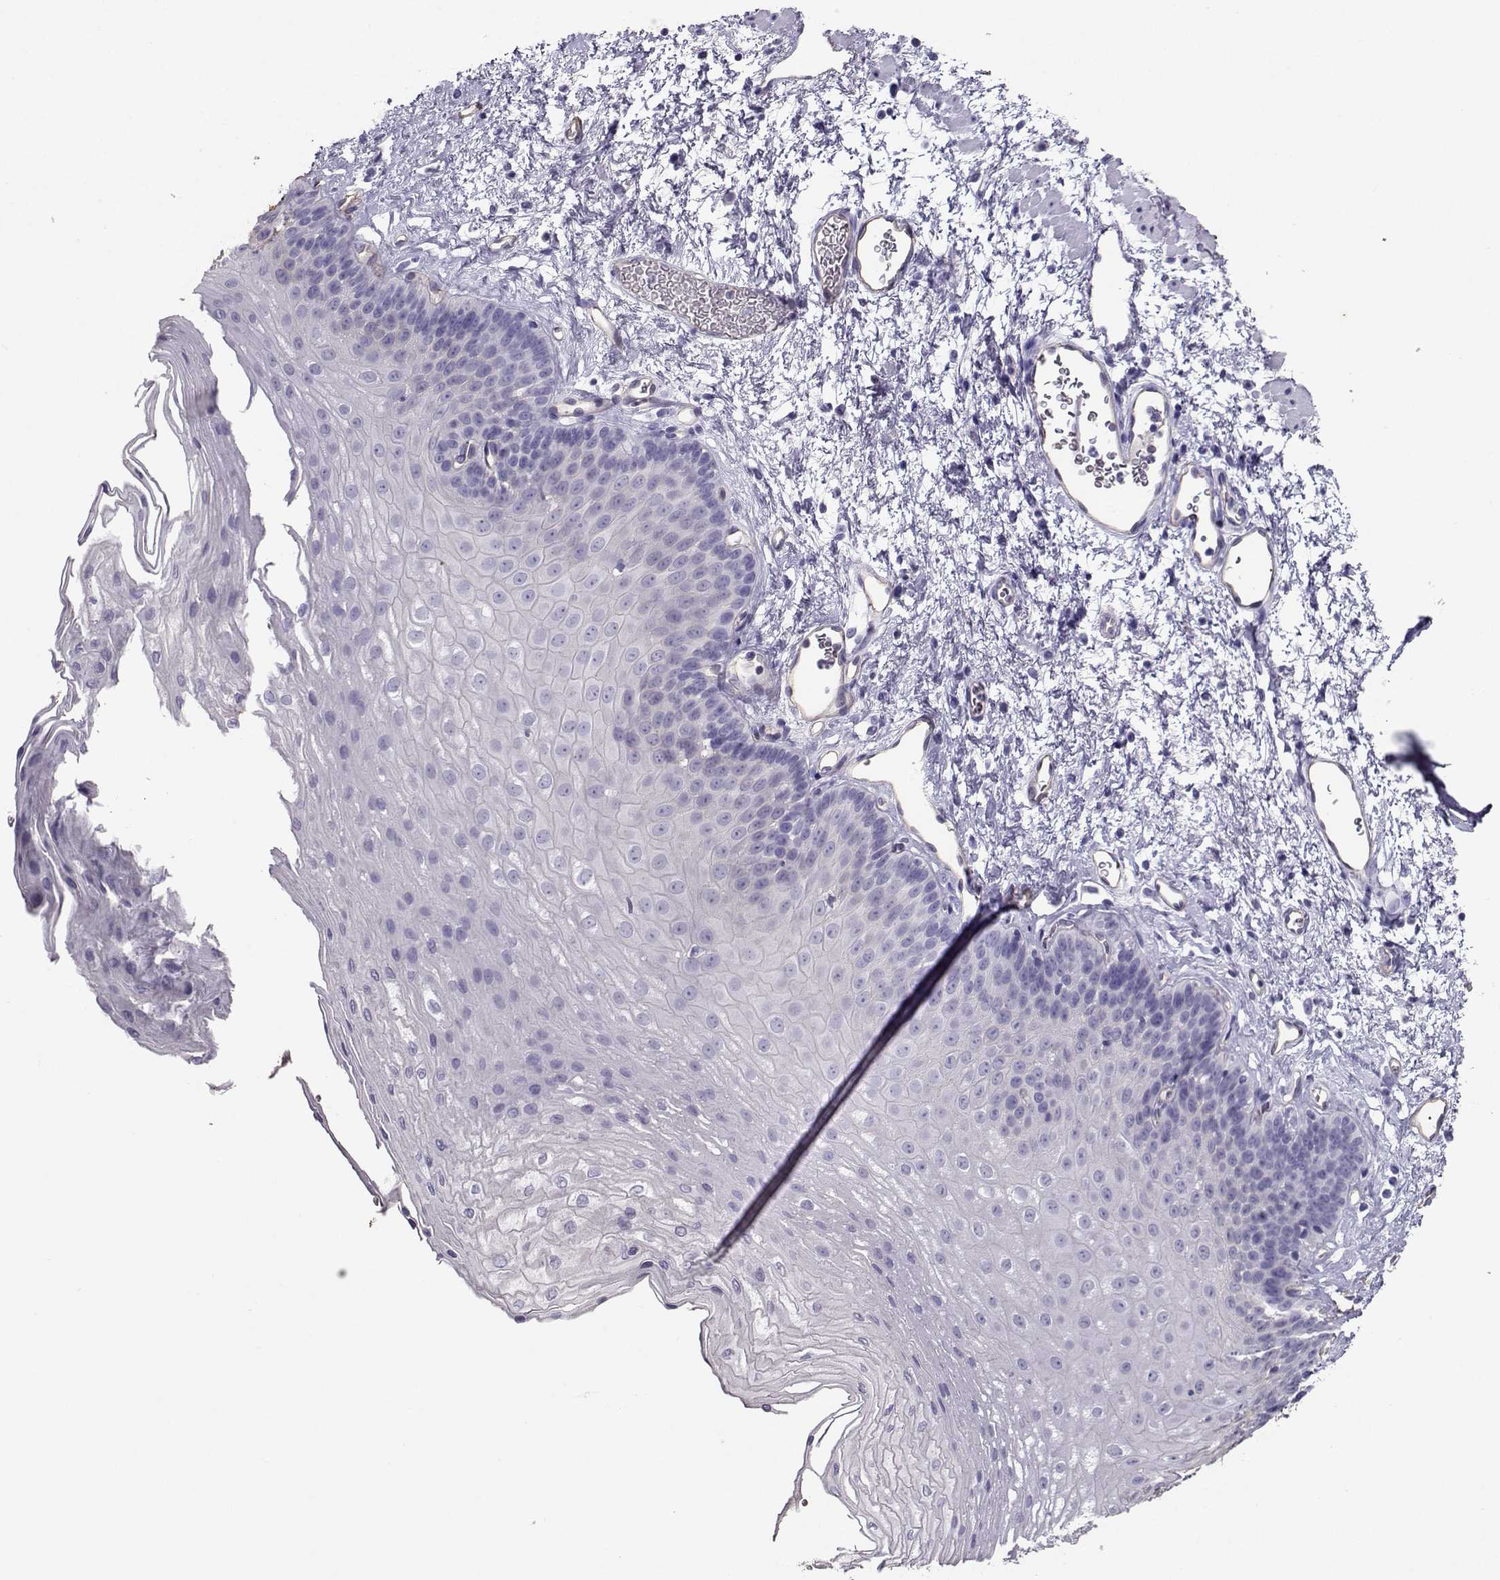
{"staining": {"intensity": "negative", "quantity": "none", "location": "none"}, "tissue": "esophagus", "cell_type": "Squamous epithelial cells", "image_type": "normal", "snomed": [{"axis": "morphology", "description": "Normal tissue, NOS"}, {"axis": "topography", "description": "Esophagus"}], "caption": "DAB (3,3'-diaminobenzidine) immunohistochemical staining of normal esophagus exhibits no significant expression in squamous epithelial cells.", "gene": "CLUL1", "patient": {"sex": "female", "age": 62}}